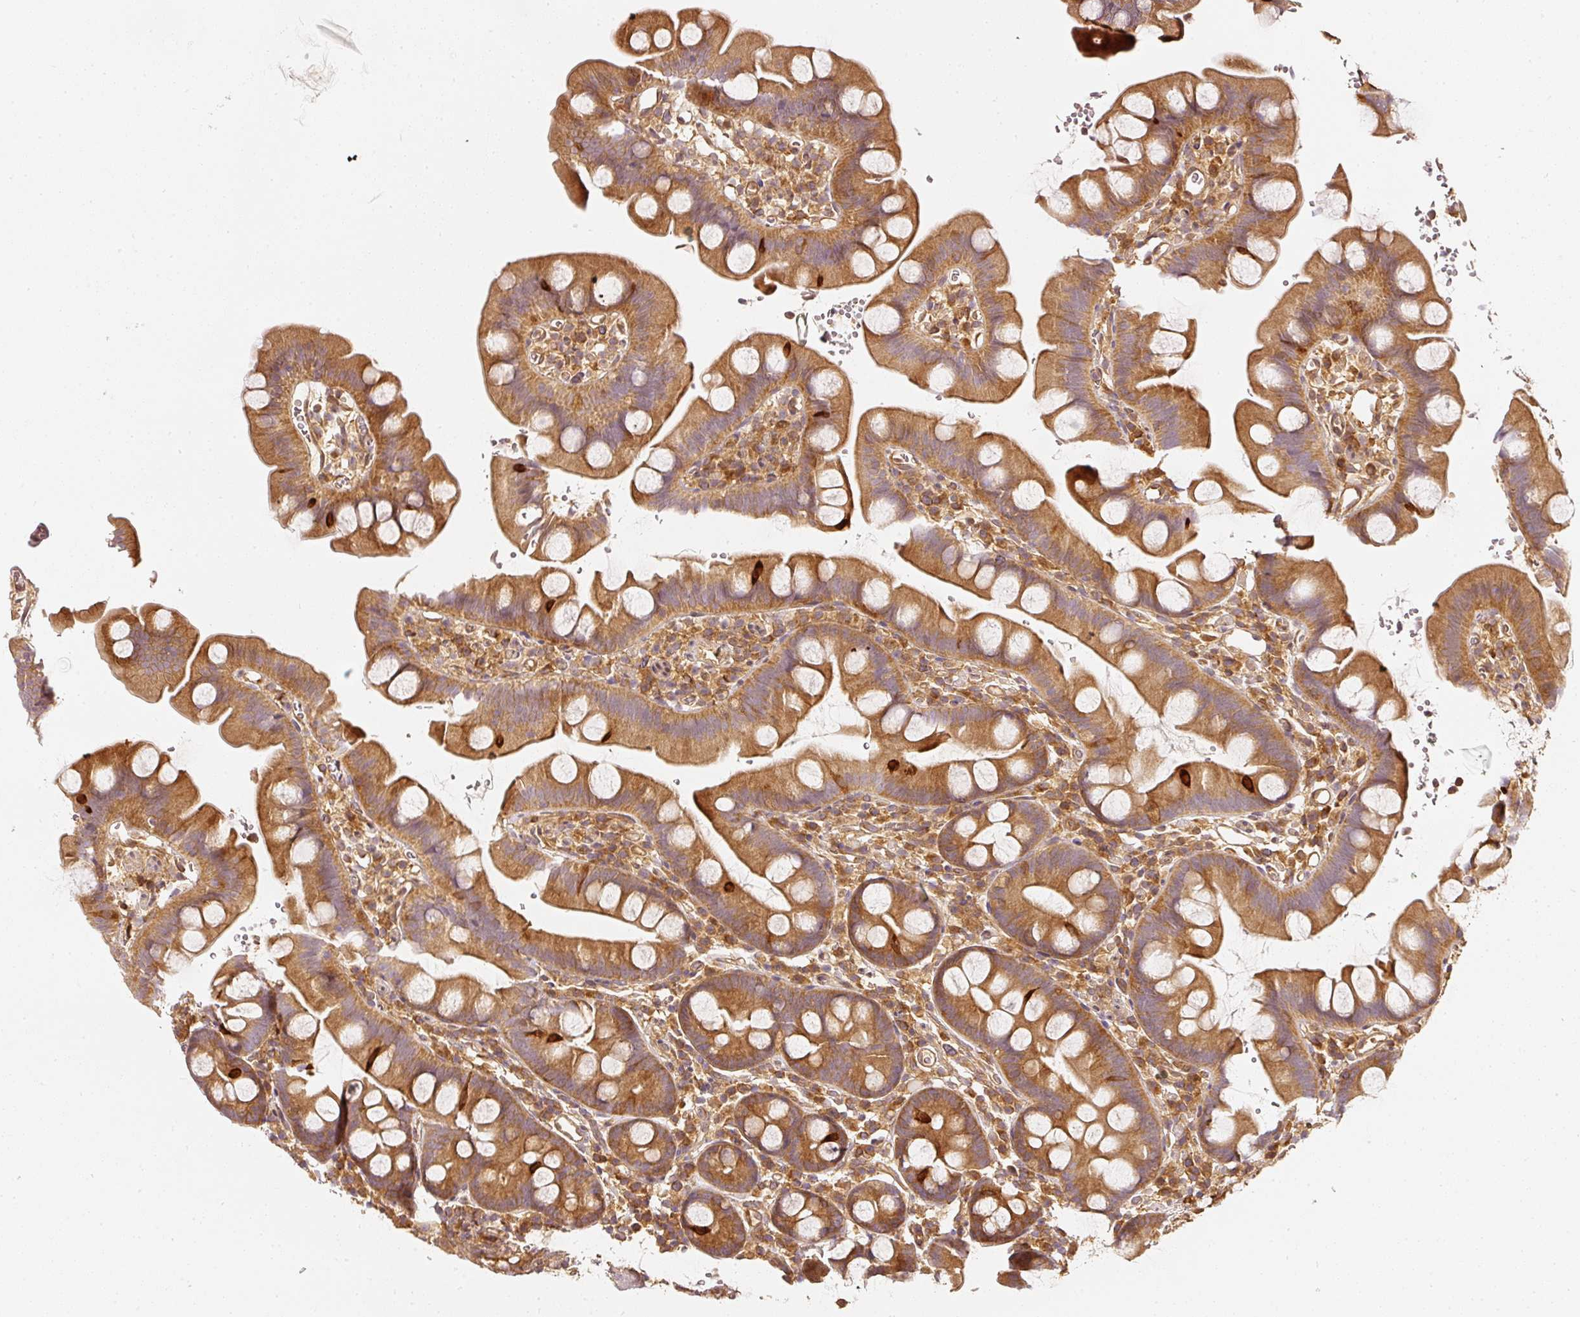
{"staining": {"intensity": "strong", "quantity": ">75%", "location": "cytoplasmic/membranous"}, "tissue": "small intestine", "cell_type": "Glandular cells", "image_type": "normal", "snomed": [{"axis": "morphology", "description": "Normal tissue, NOS"}, {"axis": "topography", "description": "Small intestine"}], "caption": "Strong cytoplasmic/membranous protein staining is appreciated in approximately >75% of glandular cells in small intestine.", "gene": "ASMTL", "patient": {"sex": "female", "age": 68}}